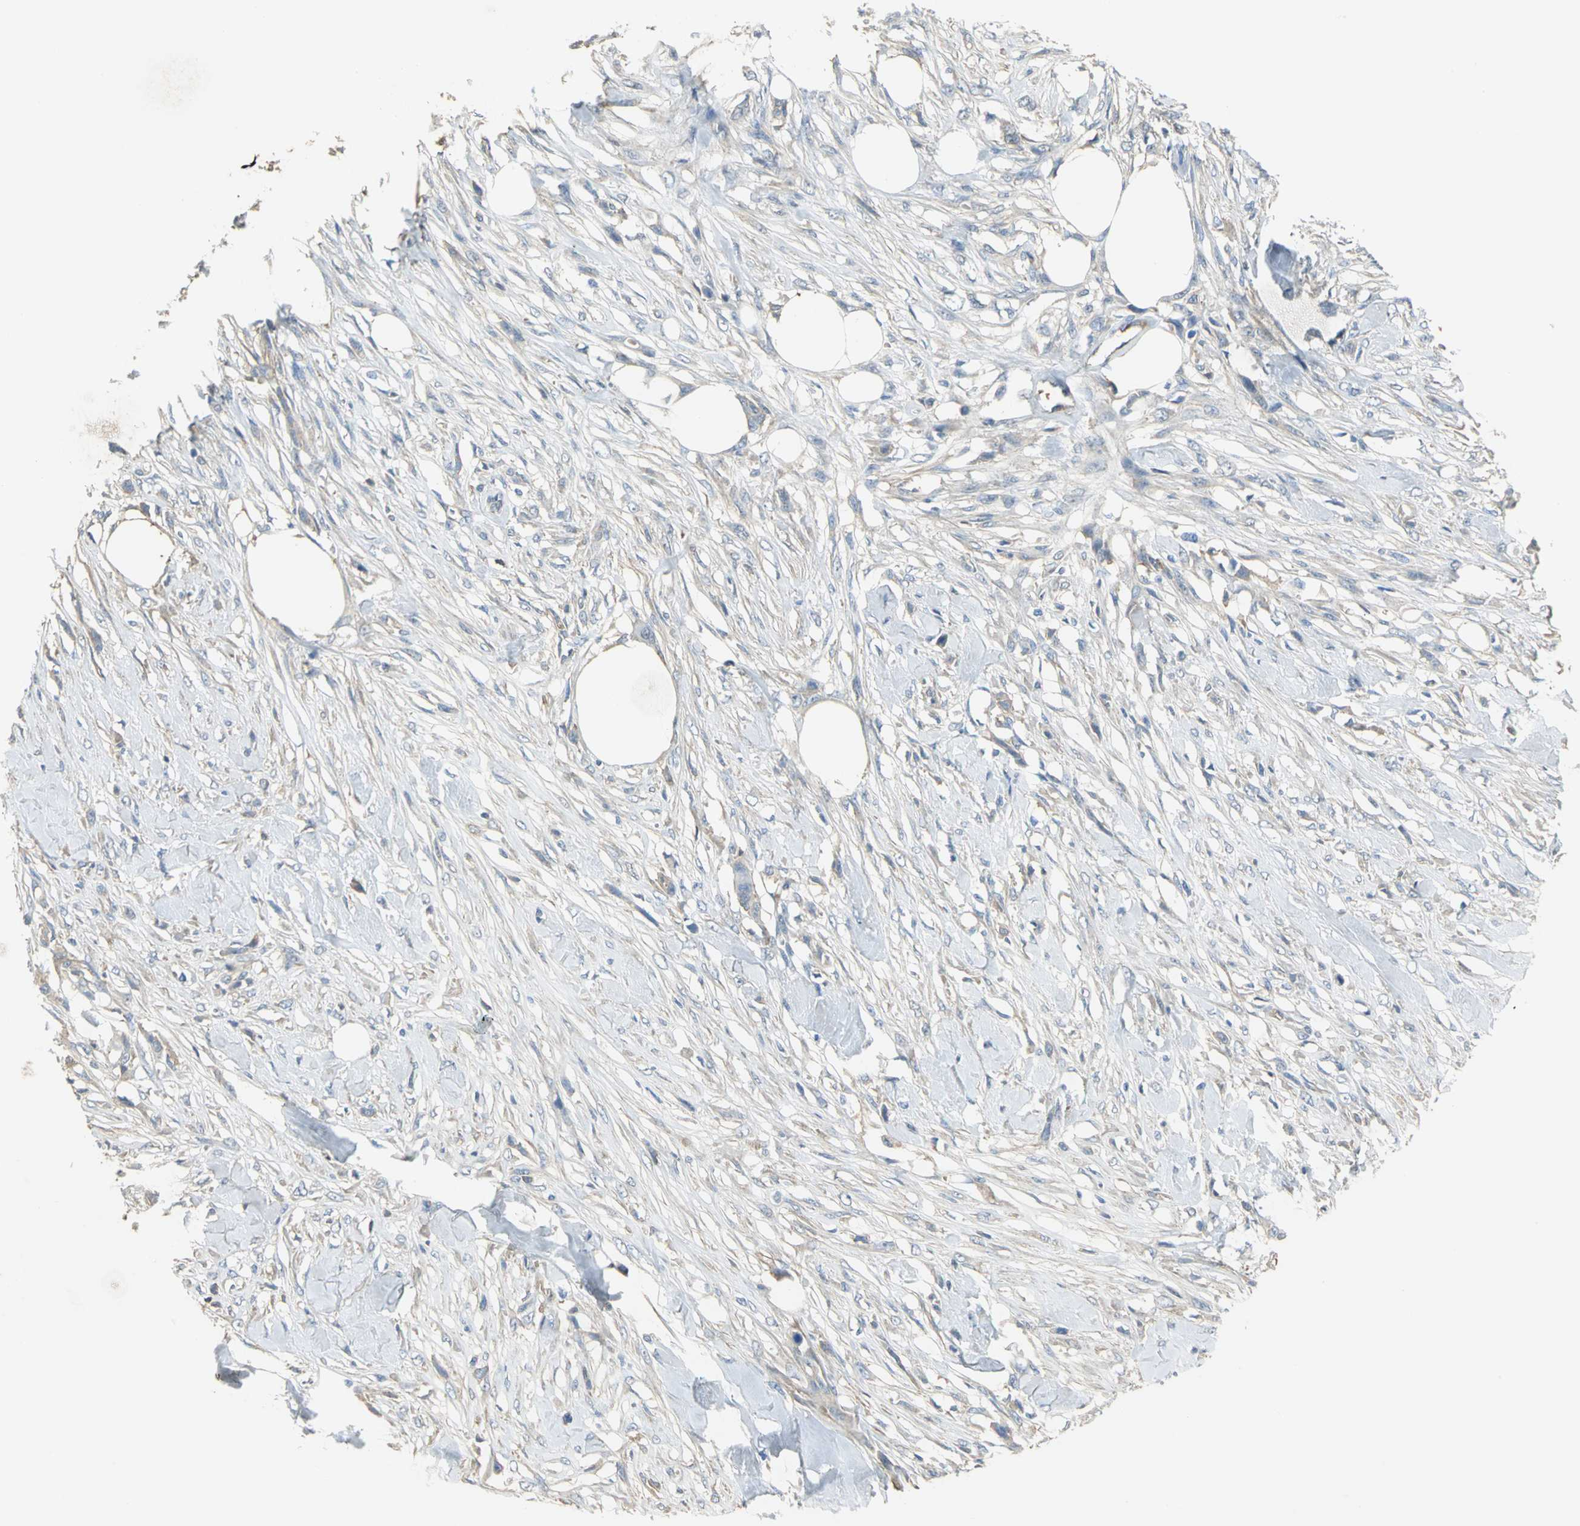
{"staining": {"intensity": "moderate", "quantity": "25%-75%", "location": "cytoplasmic/membranous"}, "tissue": "skin cancer", "cell_type": "Tumor cells", "image_type": "cancer", "snomed": [{"axis": "morphology", "description": "Normal tissue, NOS"}, {"axis": "morphology", "description": "Squamous cell carcinoma, NOS"}, {"axis": "topography", "description": "Skin"}], "caption": "A high-resolution image shows immunohistochemistry (IHC) staining of skin cancer (squamous cell carcinoma), which demonstrates moderate cytoplasmic/membranous positivity in about 25%-75% of tumor cells.", "gene": "GYG2", "patient": {"sex": "female", "age": 59}}